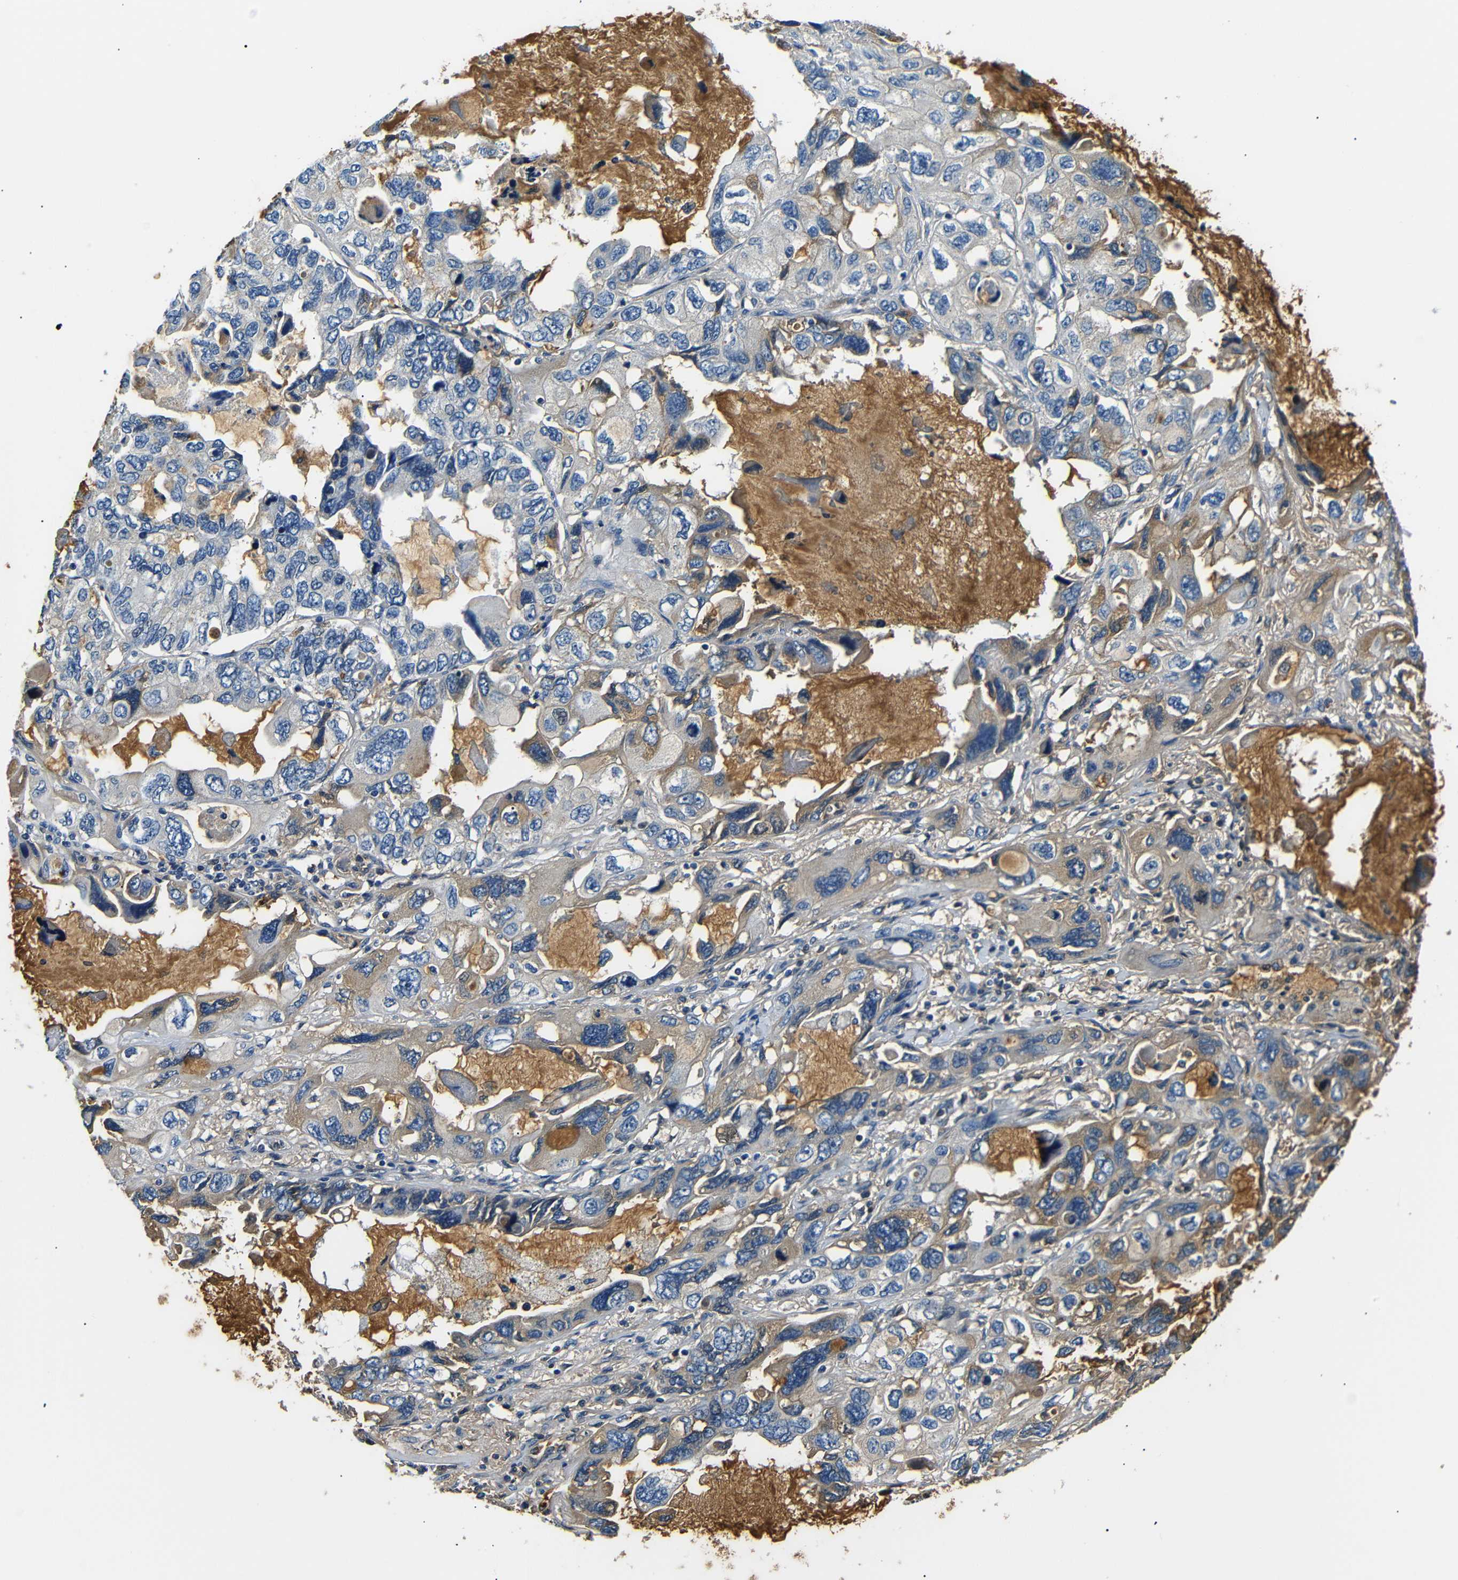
{"staining": {"intensity": "moderate", "quantity": "<25%", "location": "cytoplasmic/membranous"}, "tissue": "lung cancer", "cell_type": "Tumor cells", "image_type": "cancer", "snomed": [{"axis": "morphology", "description": "Squamous cell carcinoma, NOS"}, {"axis": "topography", "description": "Lung"}], "caption": "DAB (3,3'-diaminobenzidine) immunohistochemical staining of lung squamous cell carcinoma shows moderate cytoplasmic/membranous protein positivity in about <25% of tumor cells.", "gene": "LHCGR", "patient": {"sex": "female", "age": 73}}